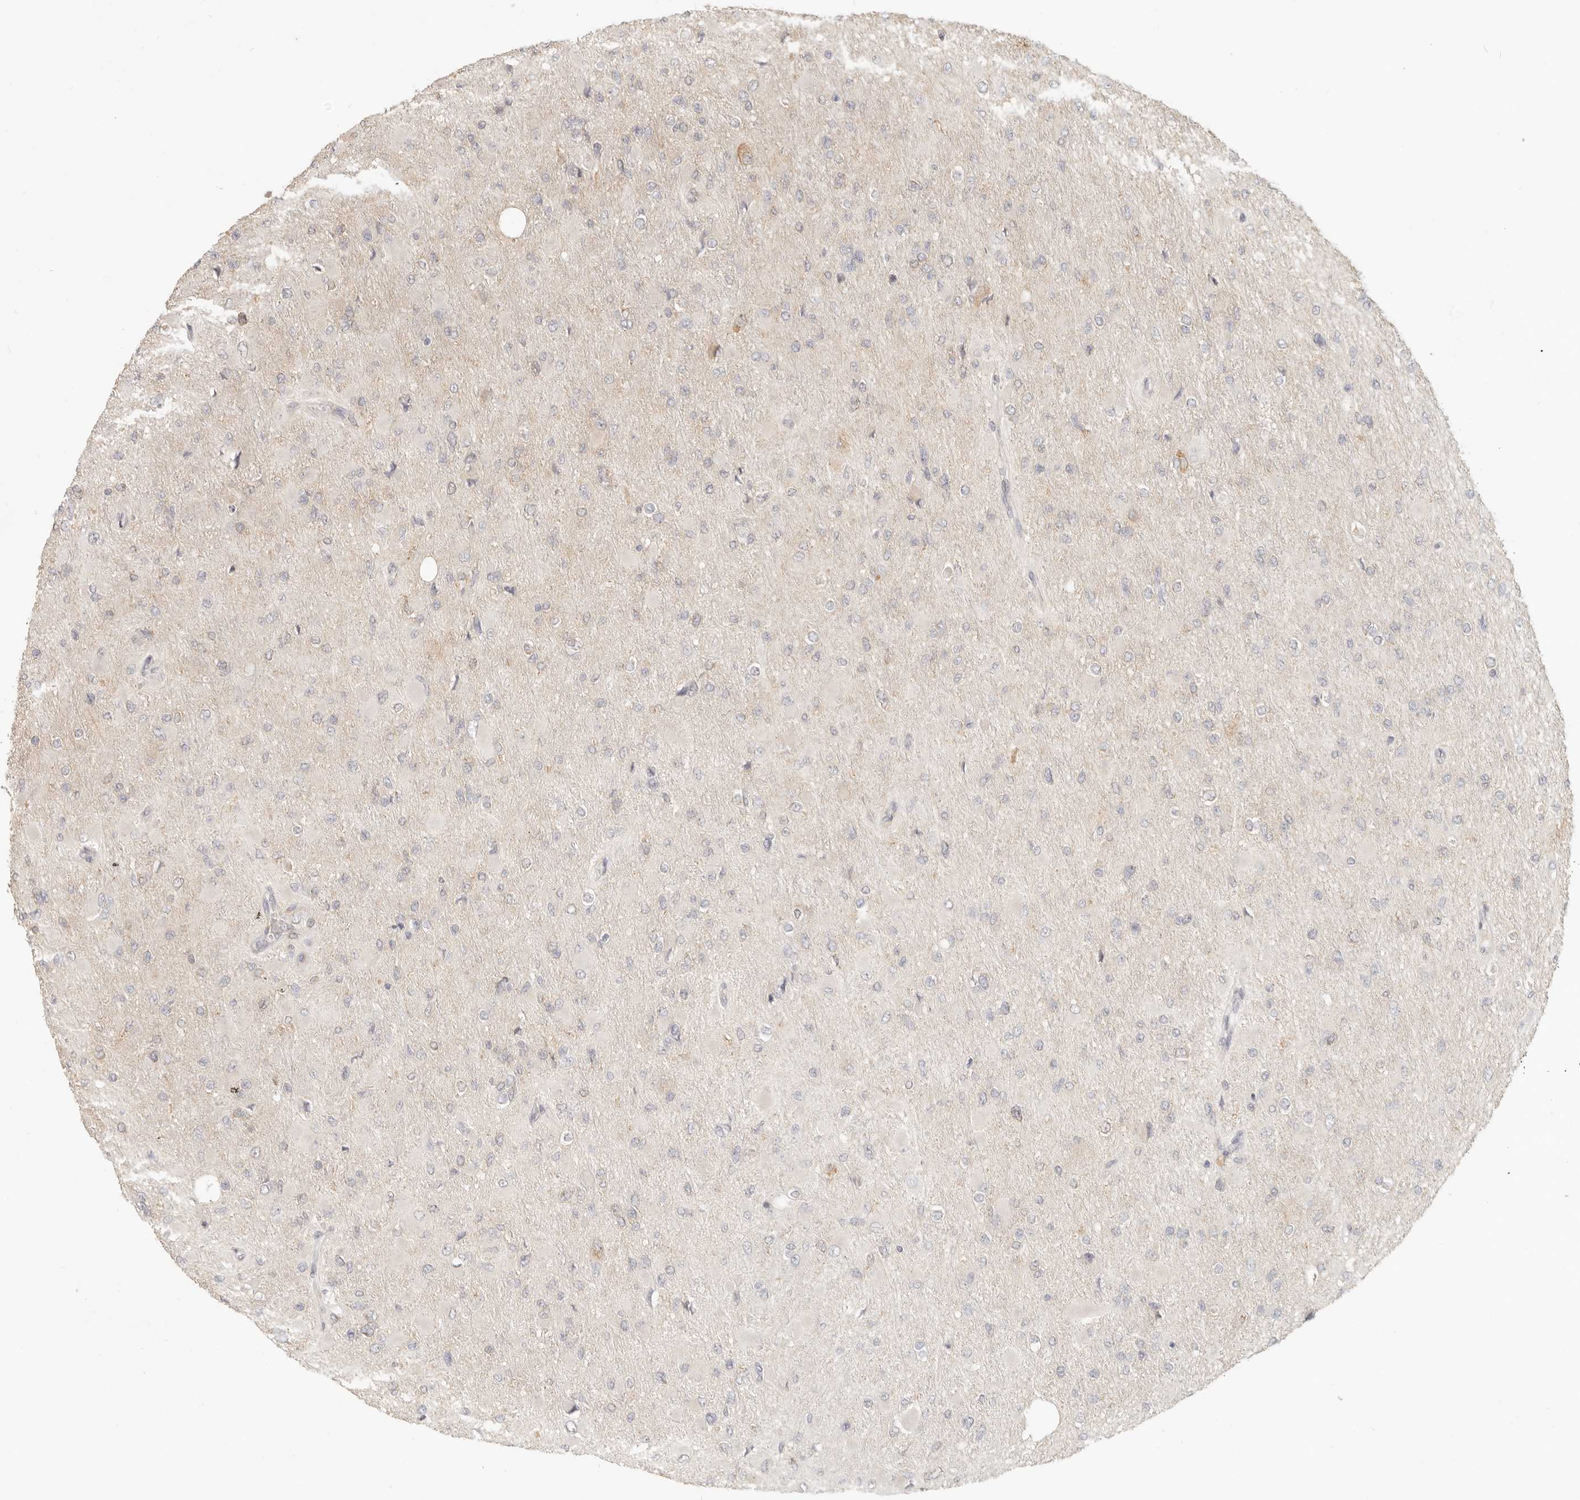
{"staining": {"intensity": "negative", "quantity": "none", "location": "none"}, "tissue": "glioma", "cell_type": "Tumor cells", "image_type": "cancer", "snomed": [{"axis": "morphology", "description": "Glioma, malignant, High grade"}, {"axis": "topography", "description": "Cerebral cortex"}], "caption": "Immunohistochemical staining of human glioma displays no significant staining in tumor cells.", "gene": "PABPC4", "patient": {"sex": "female", "age": 36}}